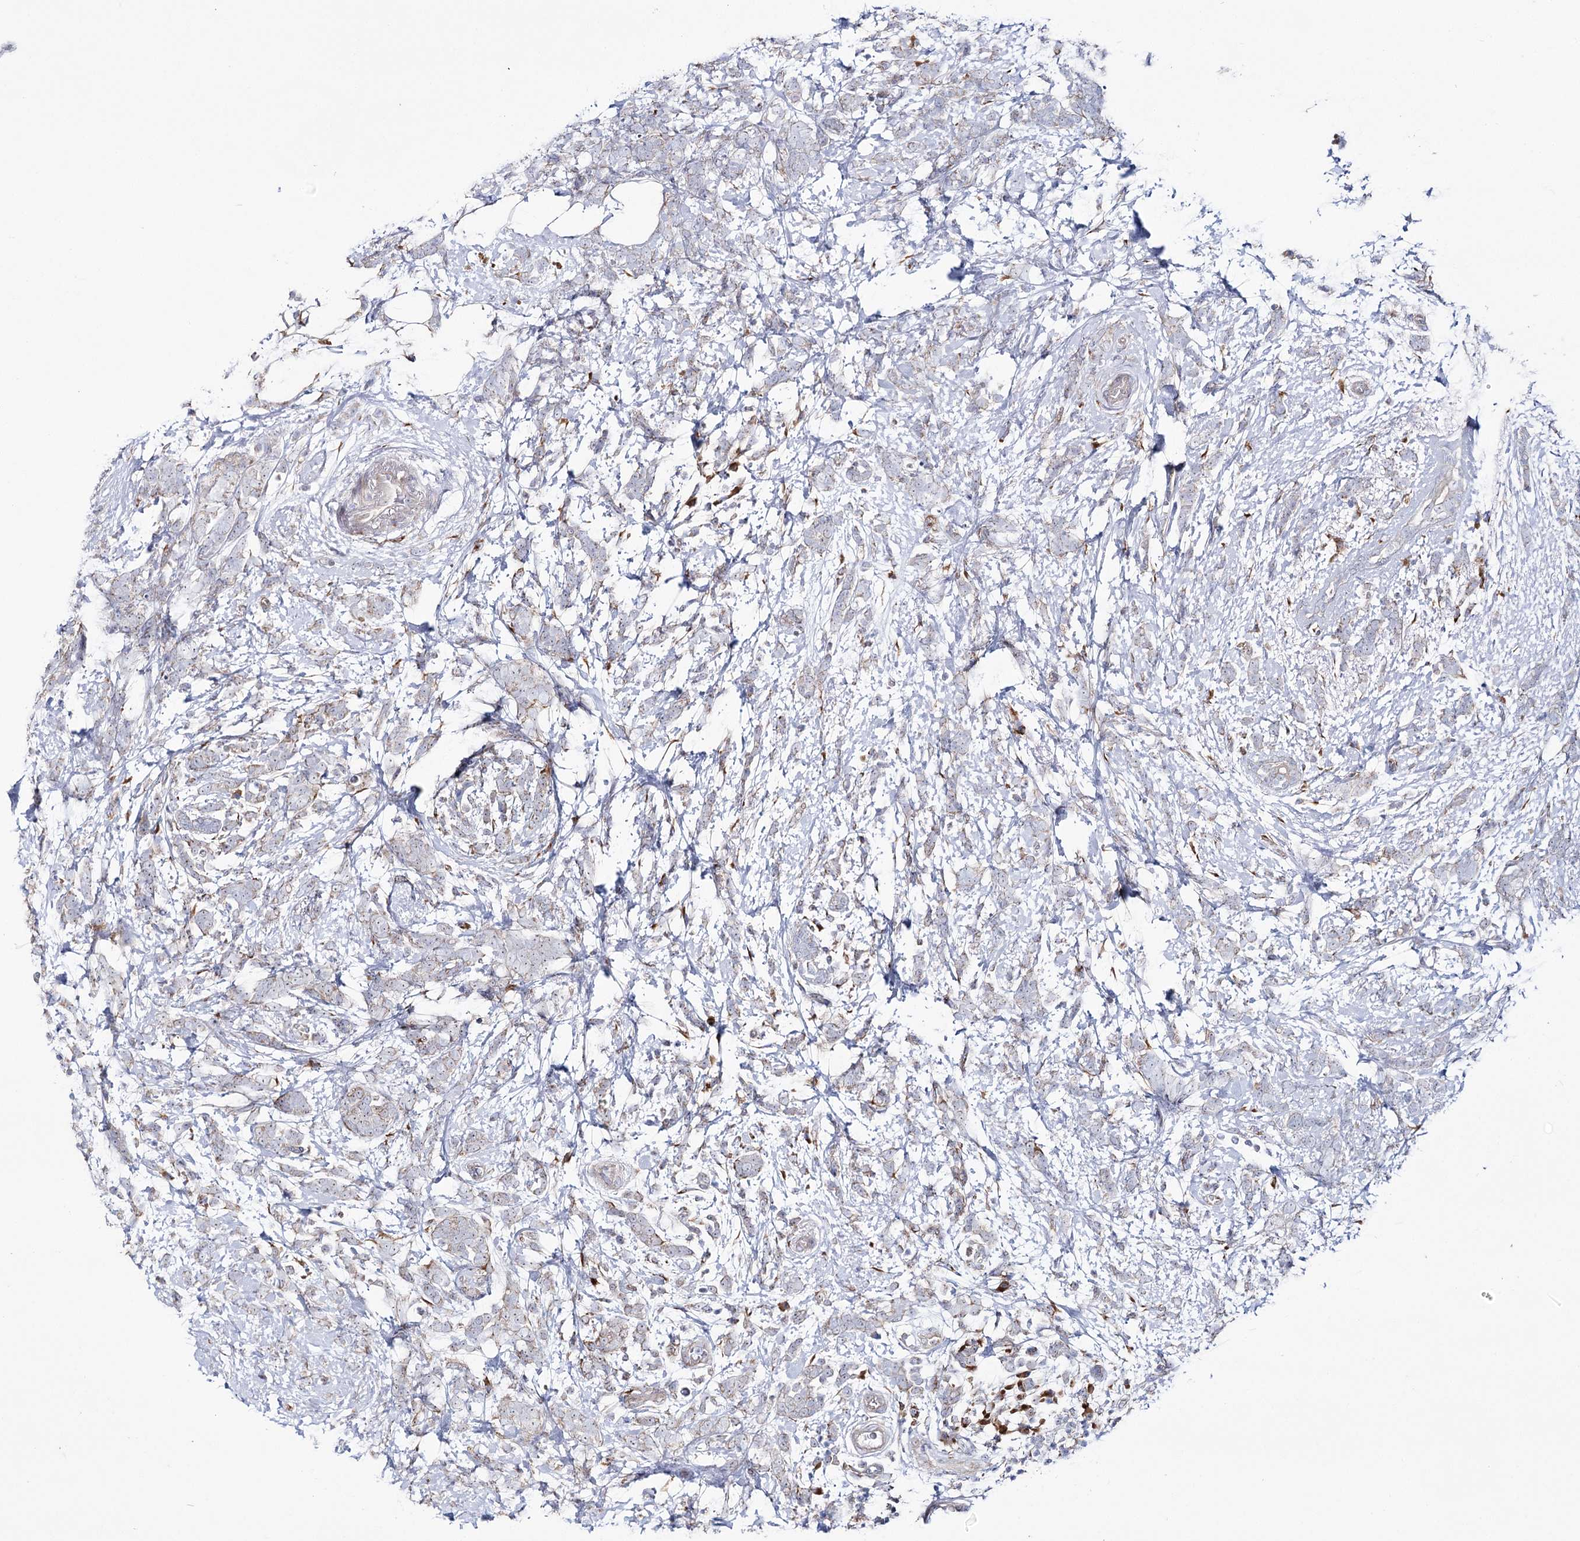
{"staining": {"intensity": "weak", "quantity": "<25%", "location": "cytoplasmic/membranous"}, "tissue": "breast cancer", "cell_type": "Tumor cells", "image_type": "cancer", "snomed": [{"axis": "morphology", "description": "Lobular carcinoma"}, {"axis": "topography", "description": "Breast"}], "caption": "Tumor cells show no significant protein positivity in lobular carcinoma (breast). (Brightfield microscopy of DAB (3,3'-diaminobenzidine) IHC at high magnification).", "gene": "METTL5", "patient": {"sex": "female", "age": 58}}